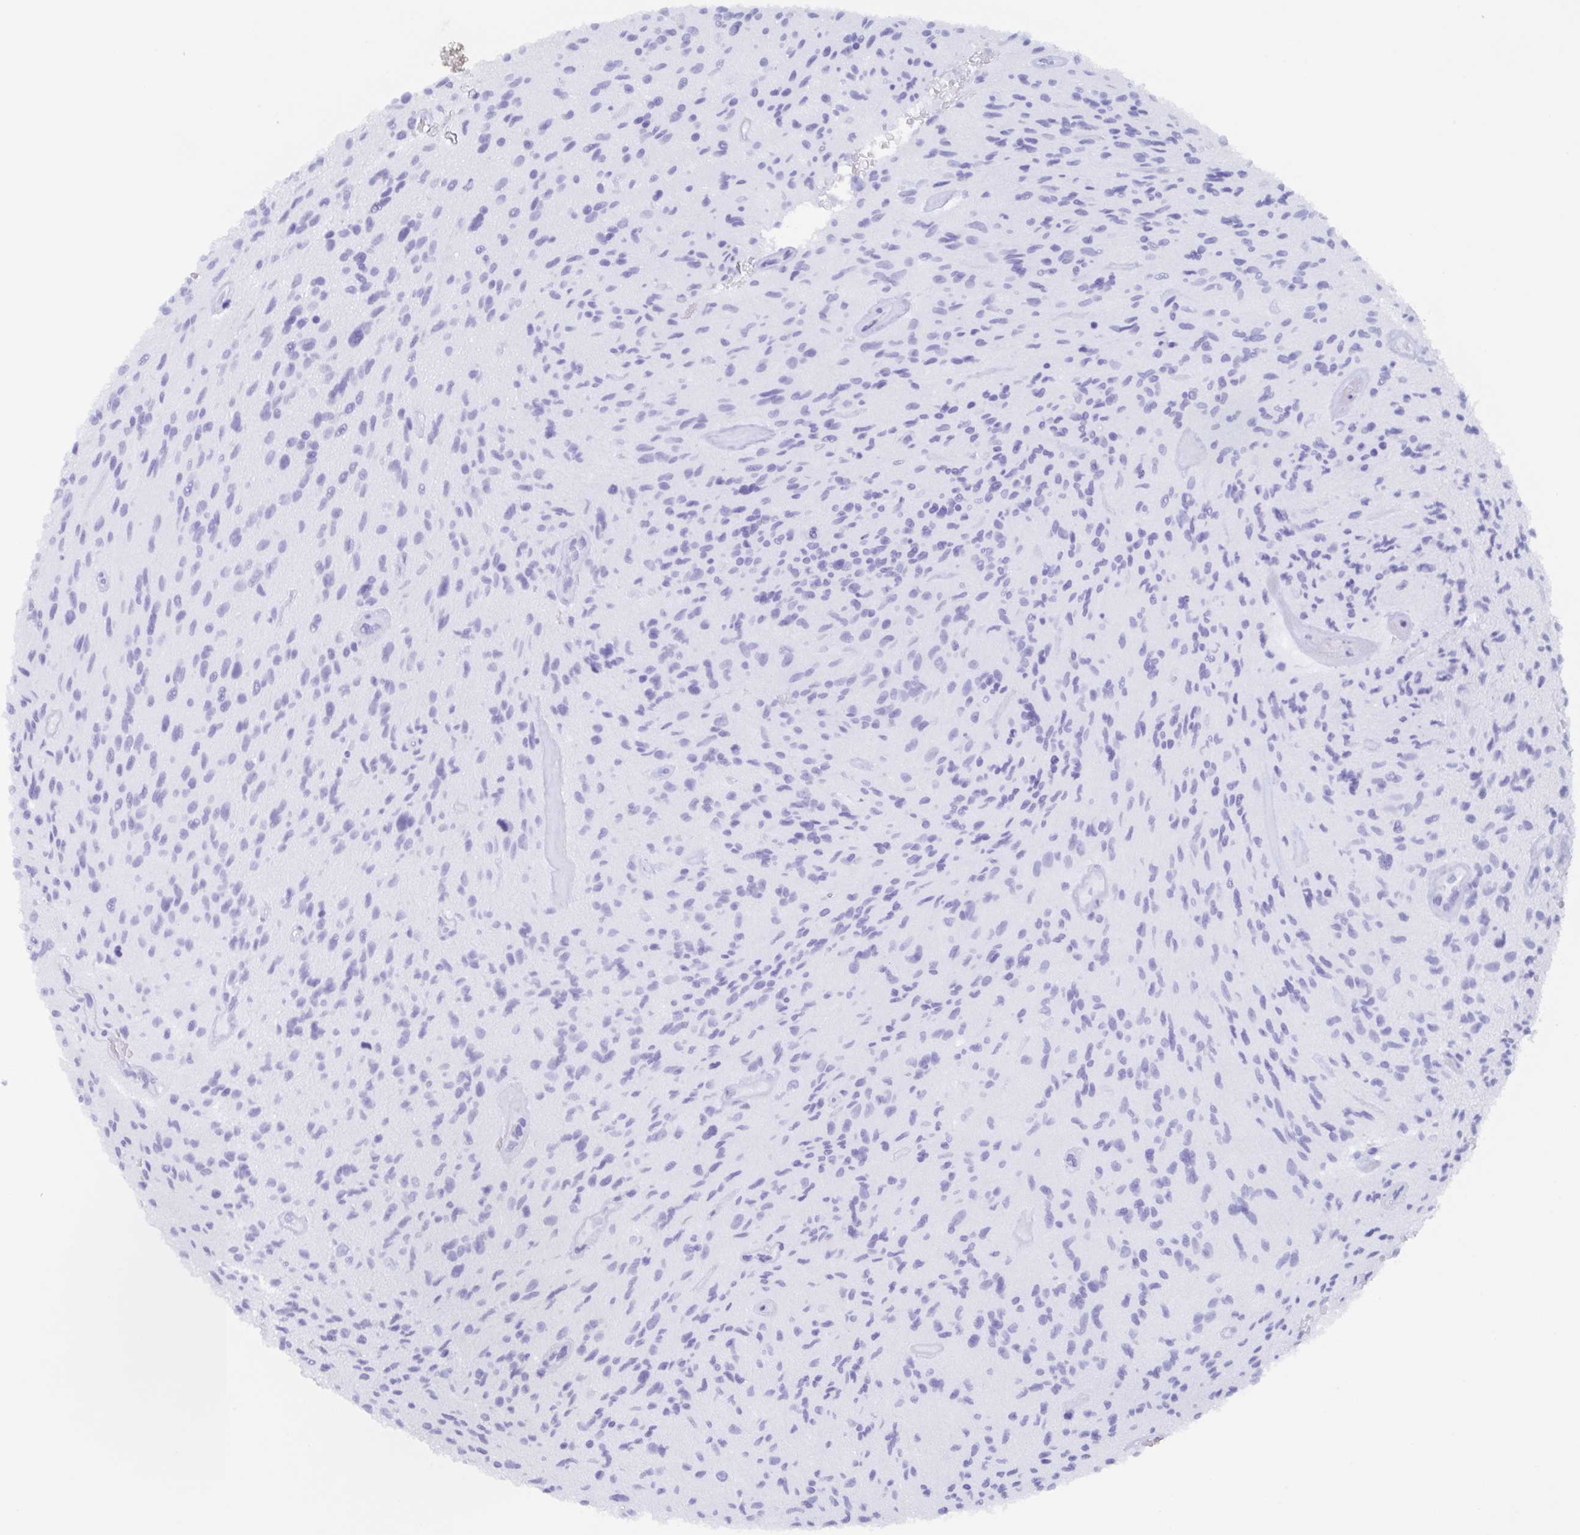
{"staining": {"intensity": "negative", "quantity": "none", "location": "none"}, "tissue": "glioma", "cell_type": "Tumor cells", "image_type": "cancer", "snomed": [{"axis": "morphology", "description": "Glioma, malignant, High grade"}, {"axis": "topography", "description": "Brain"}], "caption": "A histopathology image of glioma stained for a protein reveals no brown staining in tumor cells. The staining was performed using DAB to visualize the protein expression in brown, while the nuclei were stained in blue with hematoxylin (Magnification: 20x).", "gene": "AGFG2", "patient": {"sex": "male", "age": 54}}